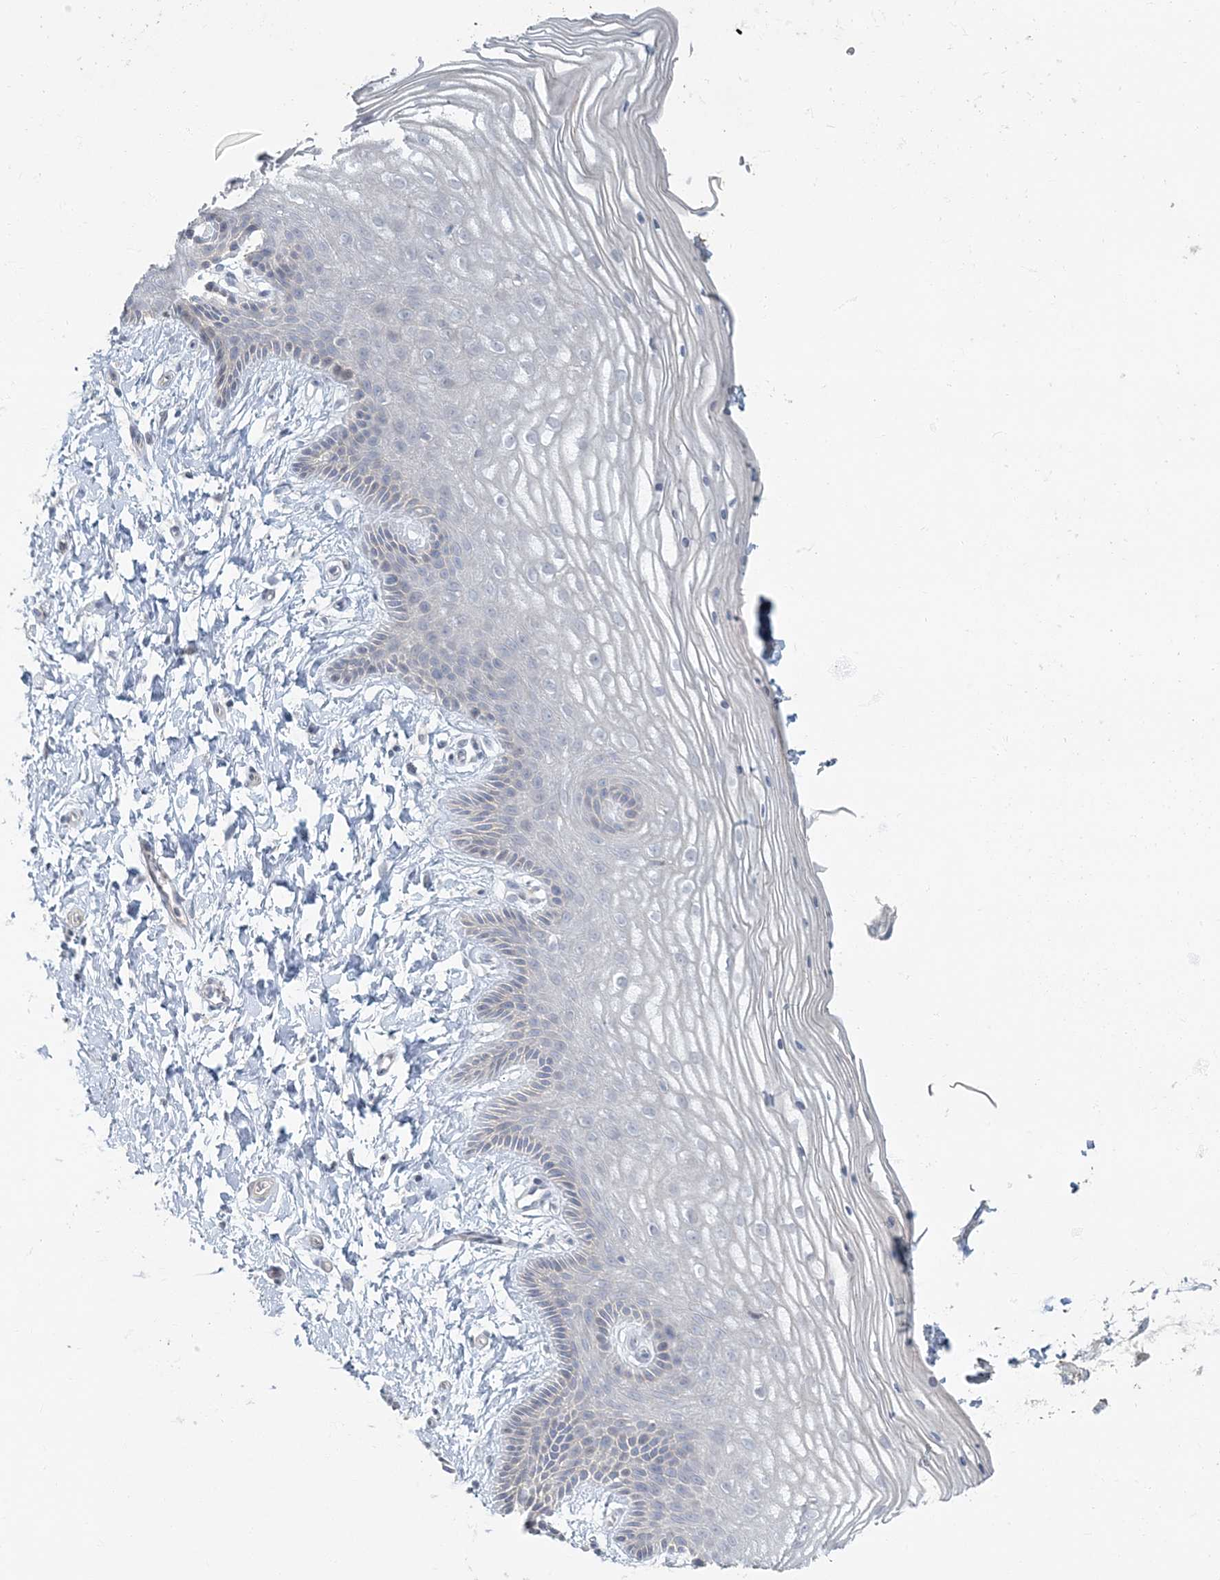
{"staining": {"intensity": "negative", "quantity": "none", "location": "none"}, "tissue": "vagina", "cell_type": "Squamous epithelial cells", "image_type": "normal", "snomed": [{"axis": "morphology", "description": "Normal tissue, NOS"}, {"axis": "topography", "description": "Vagina"}, {"axis": "topography", "description": "Cervix"}], "caption": "IHC histopathology image of unremarkable human vagina stained for a protein (brown), which demonstrates no positivity in squamous epithelial cells. Brightfield microscopy of IHC stained with DAB (3,3'-diaminobenzidine) (brown) and hematoxylin (blue), captured at high magnification.", "gene": "MYOT", "patient": {"sex": "female", "age": 40}}